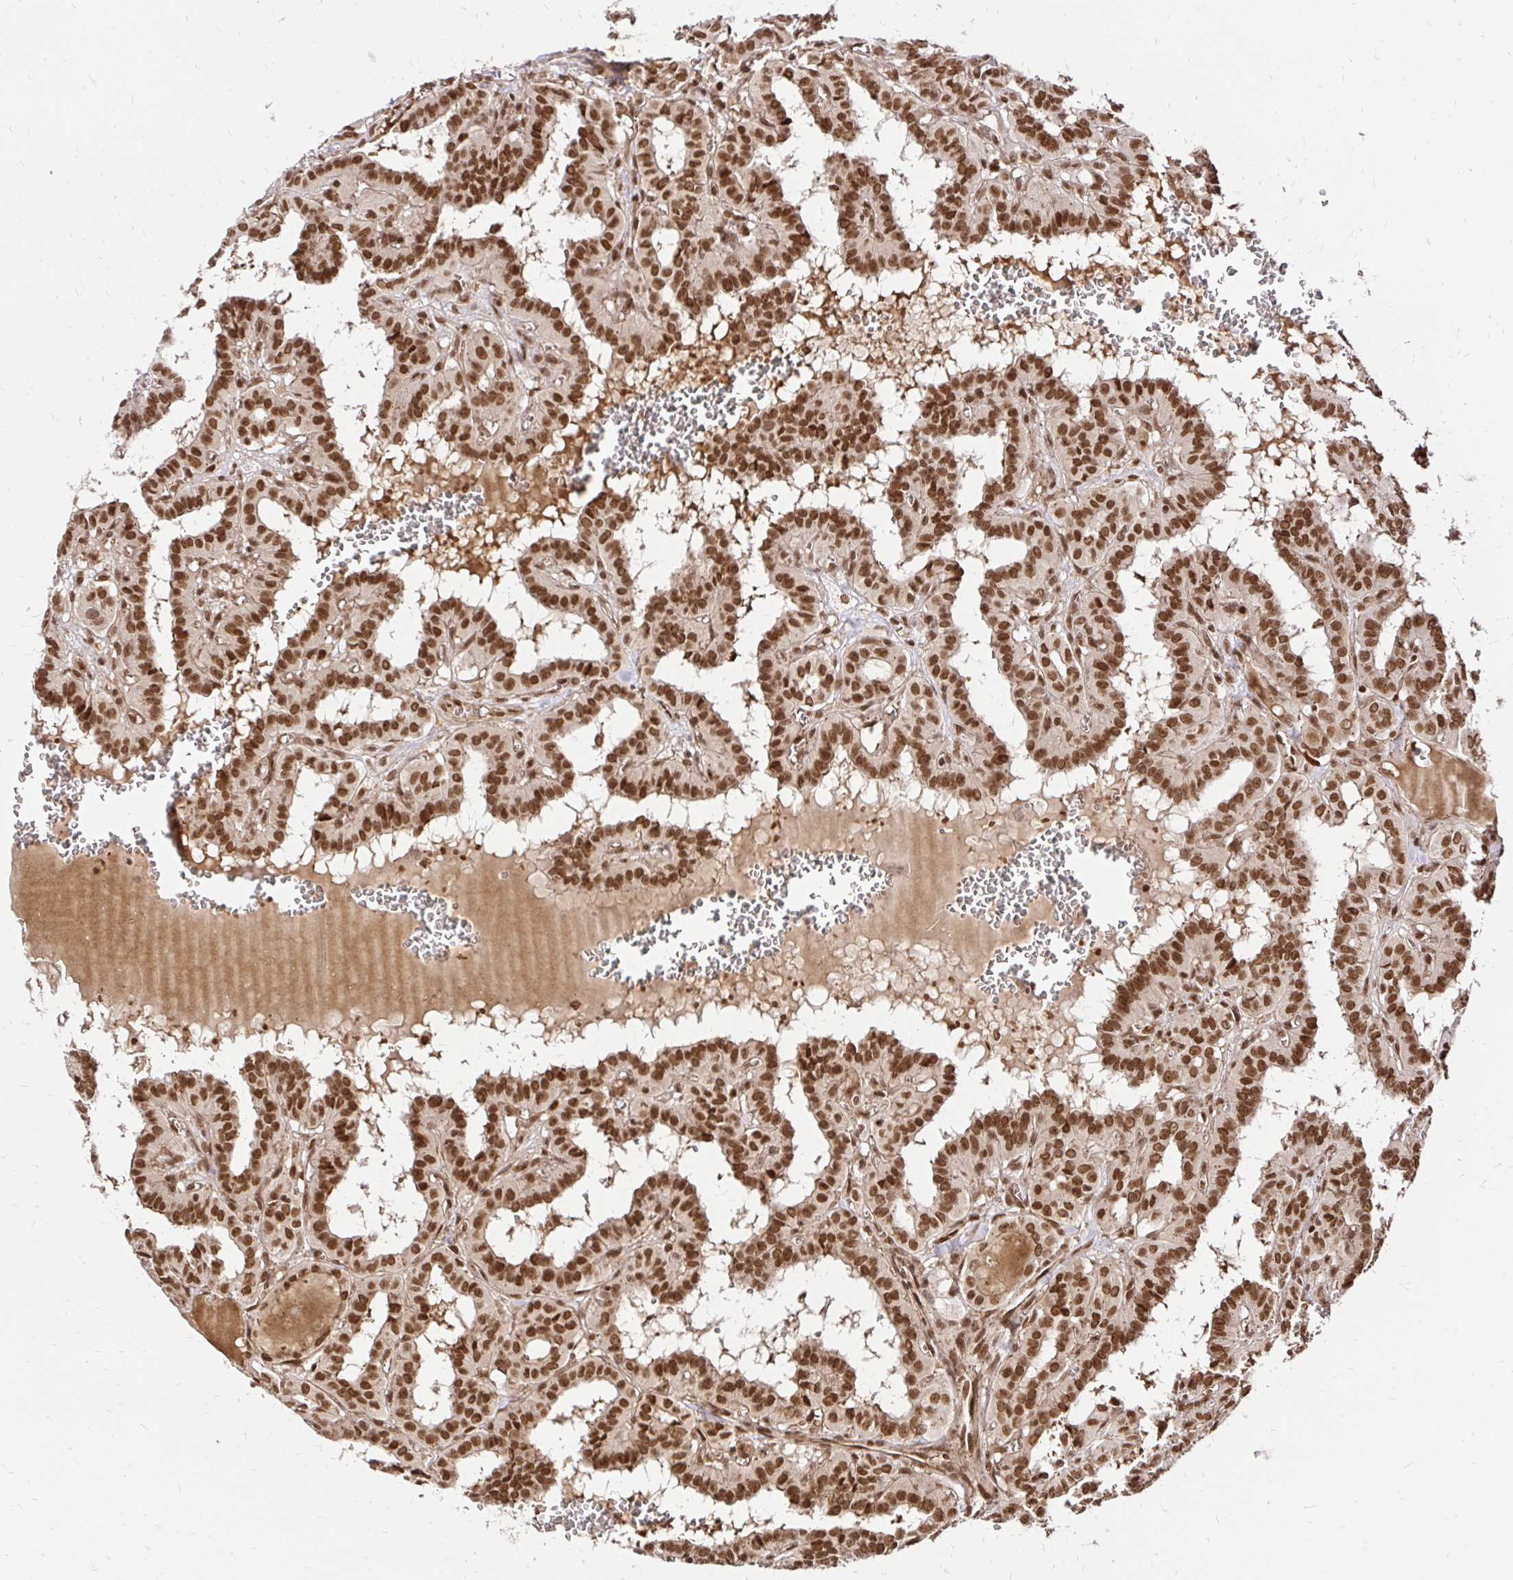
{"staining": {"intensity": "strong", "quantity": ">75%", "location": "nuclear"}, "tissue": "thyroid cancer", "cell_type": "Tumor cells", "image_type": "cancer", "snomed": [{"axis": "morphology", "description": "Papillary adenocarcinoma, NOS"}, {"axis": "topography", "description": "Thyroid gland"}], "caption": "Human thyroid papillary adenocarcinoma stained with a protein marker demonstrates strong staining in tumor cells.", "gene": "GLYR1", "patient": {"sex": "female", "age": 21}}